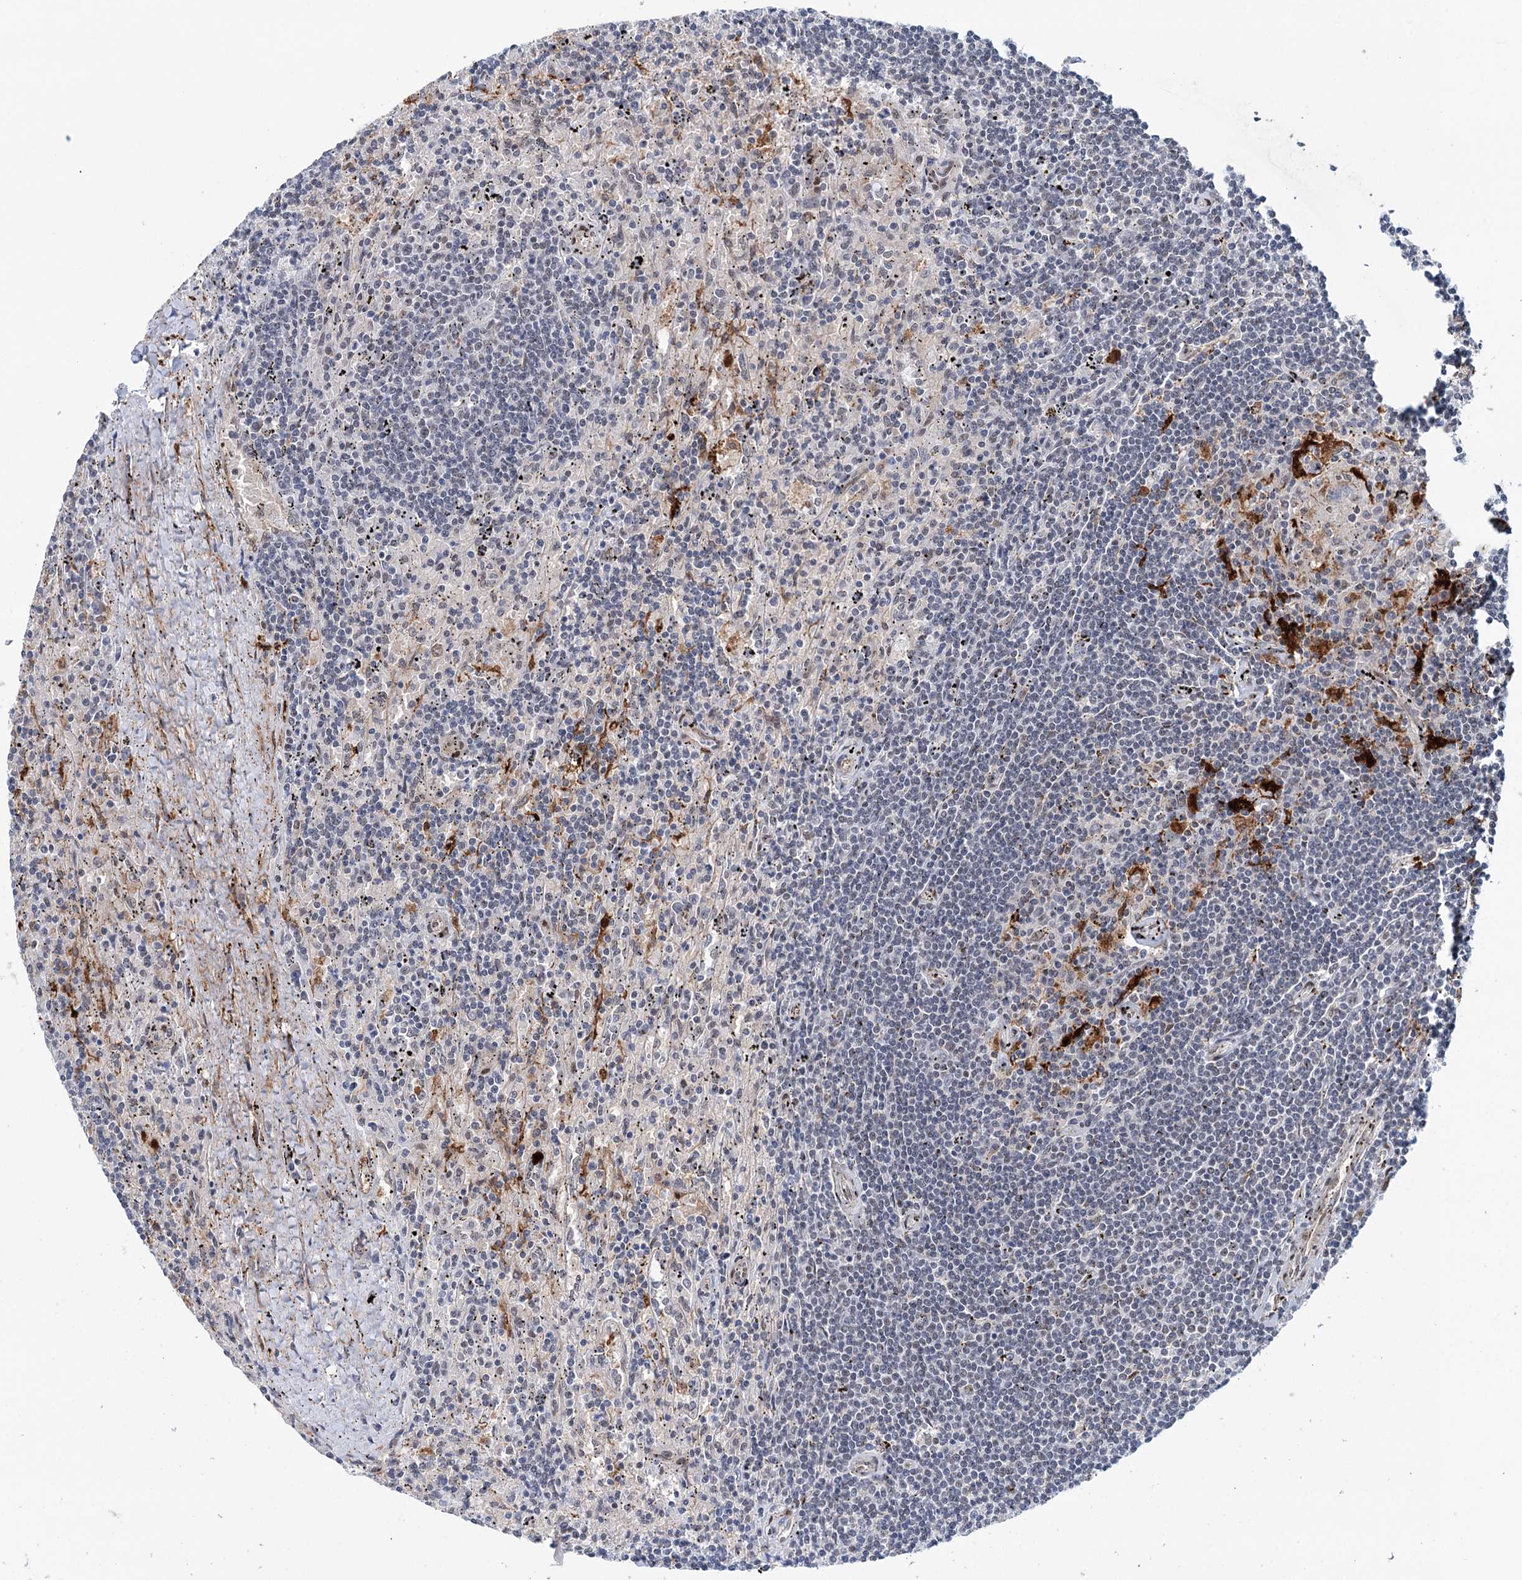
{"staining": {"intensity": "negative", "quantity": "none", "location": "none"}, "tissue": "lymphoma", "cell_type": "Tumor cells", "image_type": "cancer", "snomed": [{"axis": "morphology", "description": "Malignant lymphoma, non-Hodgkin's type, Low grade"}, {"axis": "topography", "description": "Spleen"}], "caption": "High magnification brightfield microscopy of lymphoma stained with DAB (brown) and counterstained with hematoxylin (blue): tumor cells show no significant staining. (Brightfield microscopy of DAB immunohistochemistry at high magnification).", "gene": "FAM53A", "patient": {"sex": "male", "age": 76}}